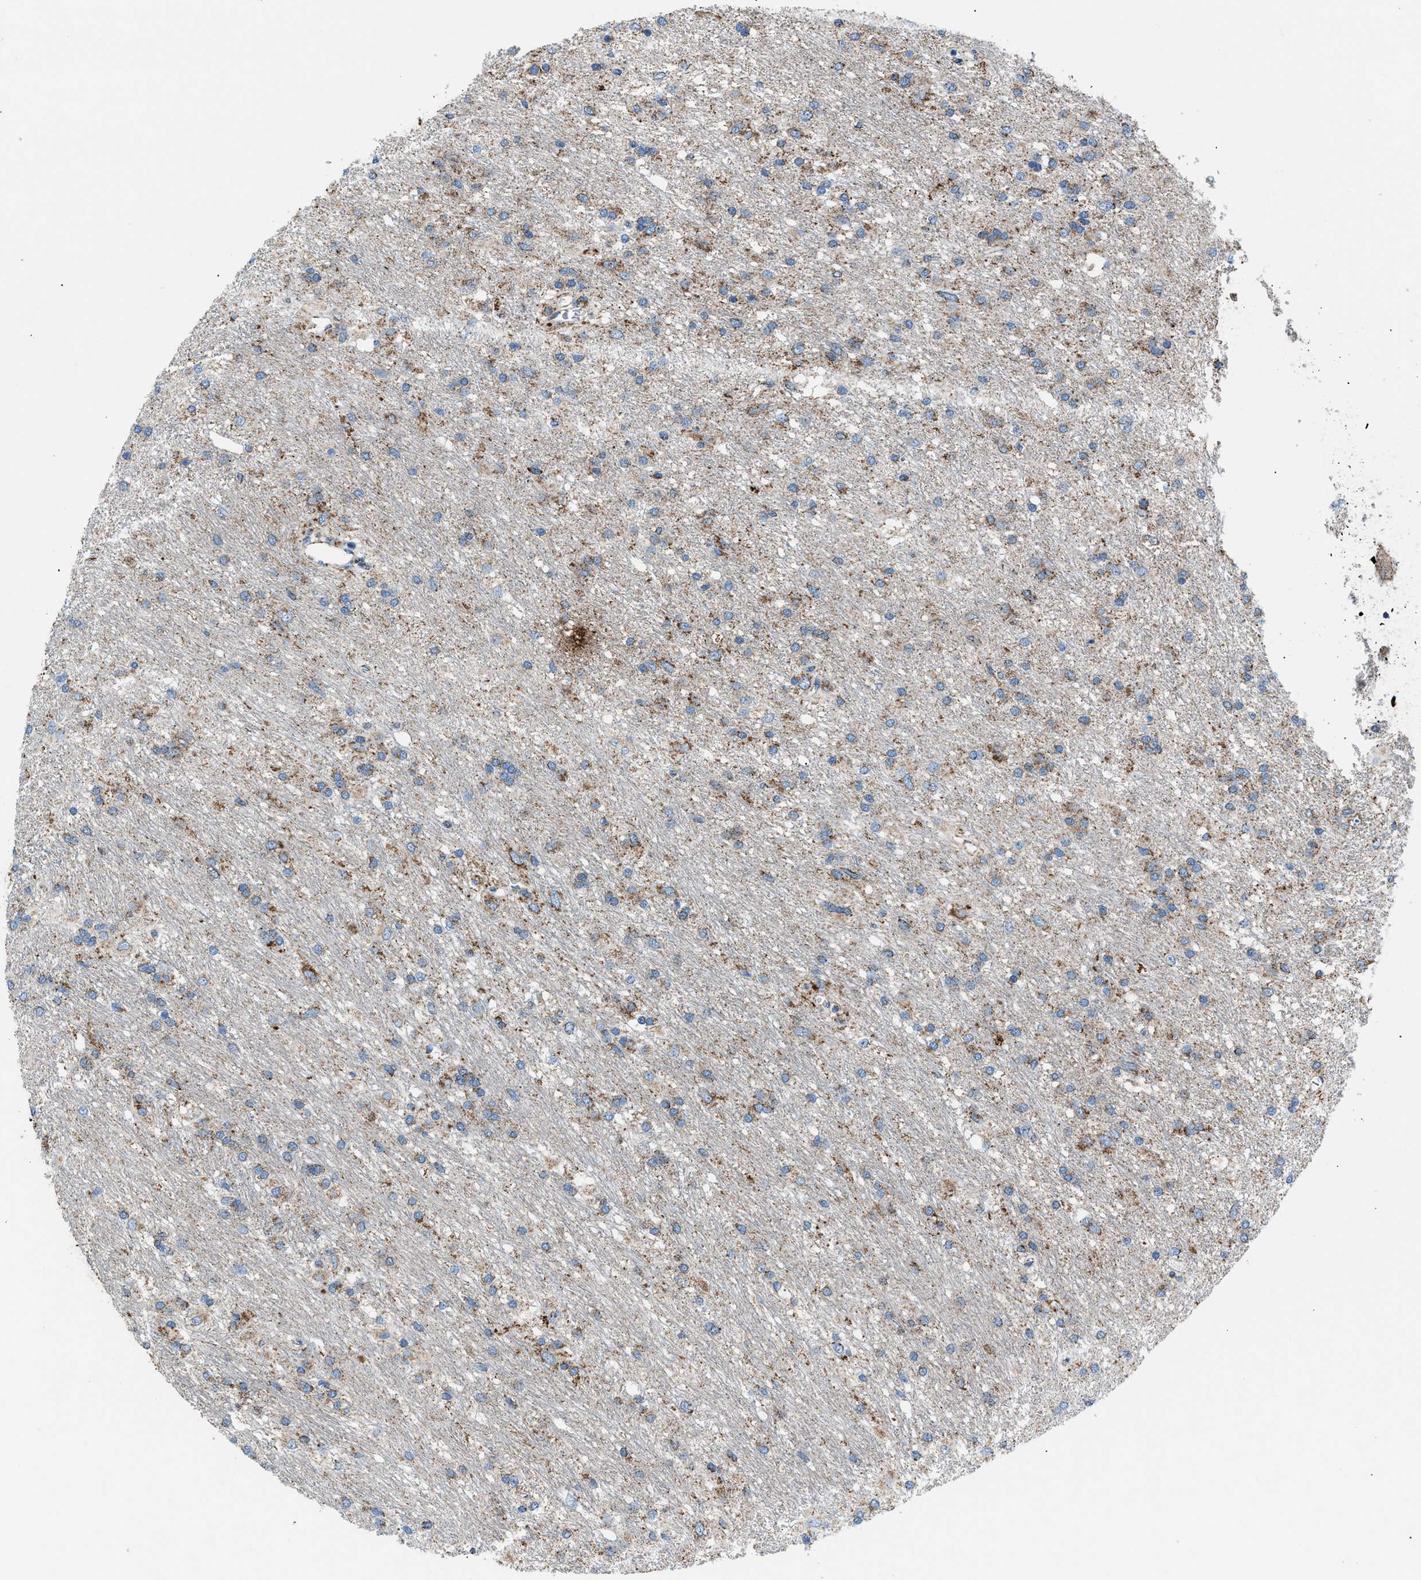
{"staining": {"intensity": "moderate", "quantity": "25%-75%", "location": "cytoplasmic/membranous"}, "tissue": "glioma", "cell_type": "Tumor cells", "image_type": "cancer", "snomed": [{"axis": "morphology", "description": "Glioma, malignant, Low grade"}, {"axis": "topography", "description": "Brain"}], "caption": "Malignant glioma (low-grade) stained with immunohistochemistry (IHC) displays moderate cytoplasmic/membranous positivity in approximately 25%-75% of tumor cells. Immunohistochemistry (ihc) stains the protein in brown and the nuclei are stained blue.", "gene": "PHB2", "patient": {"sex": "male", "age": 77}}